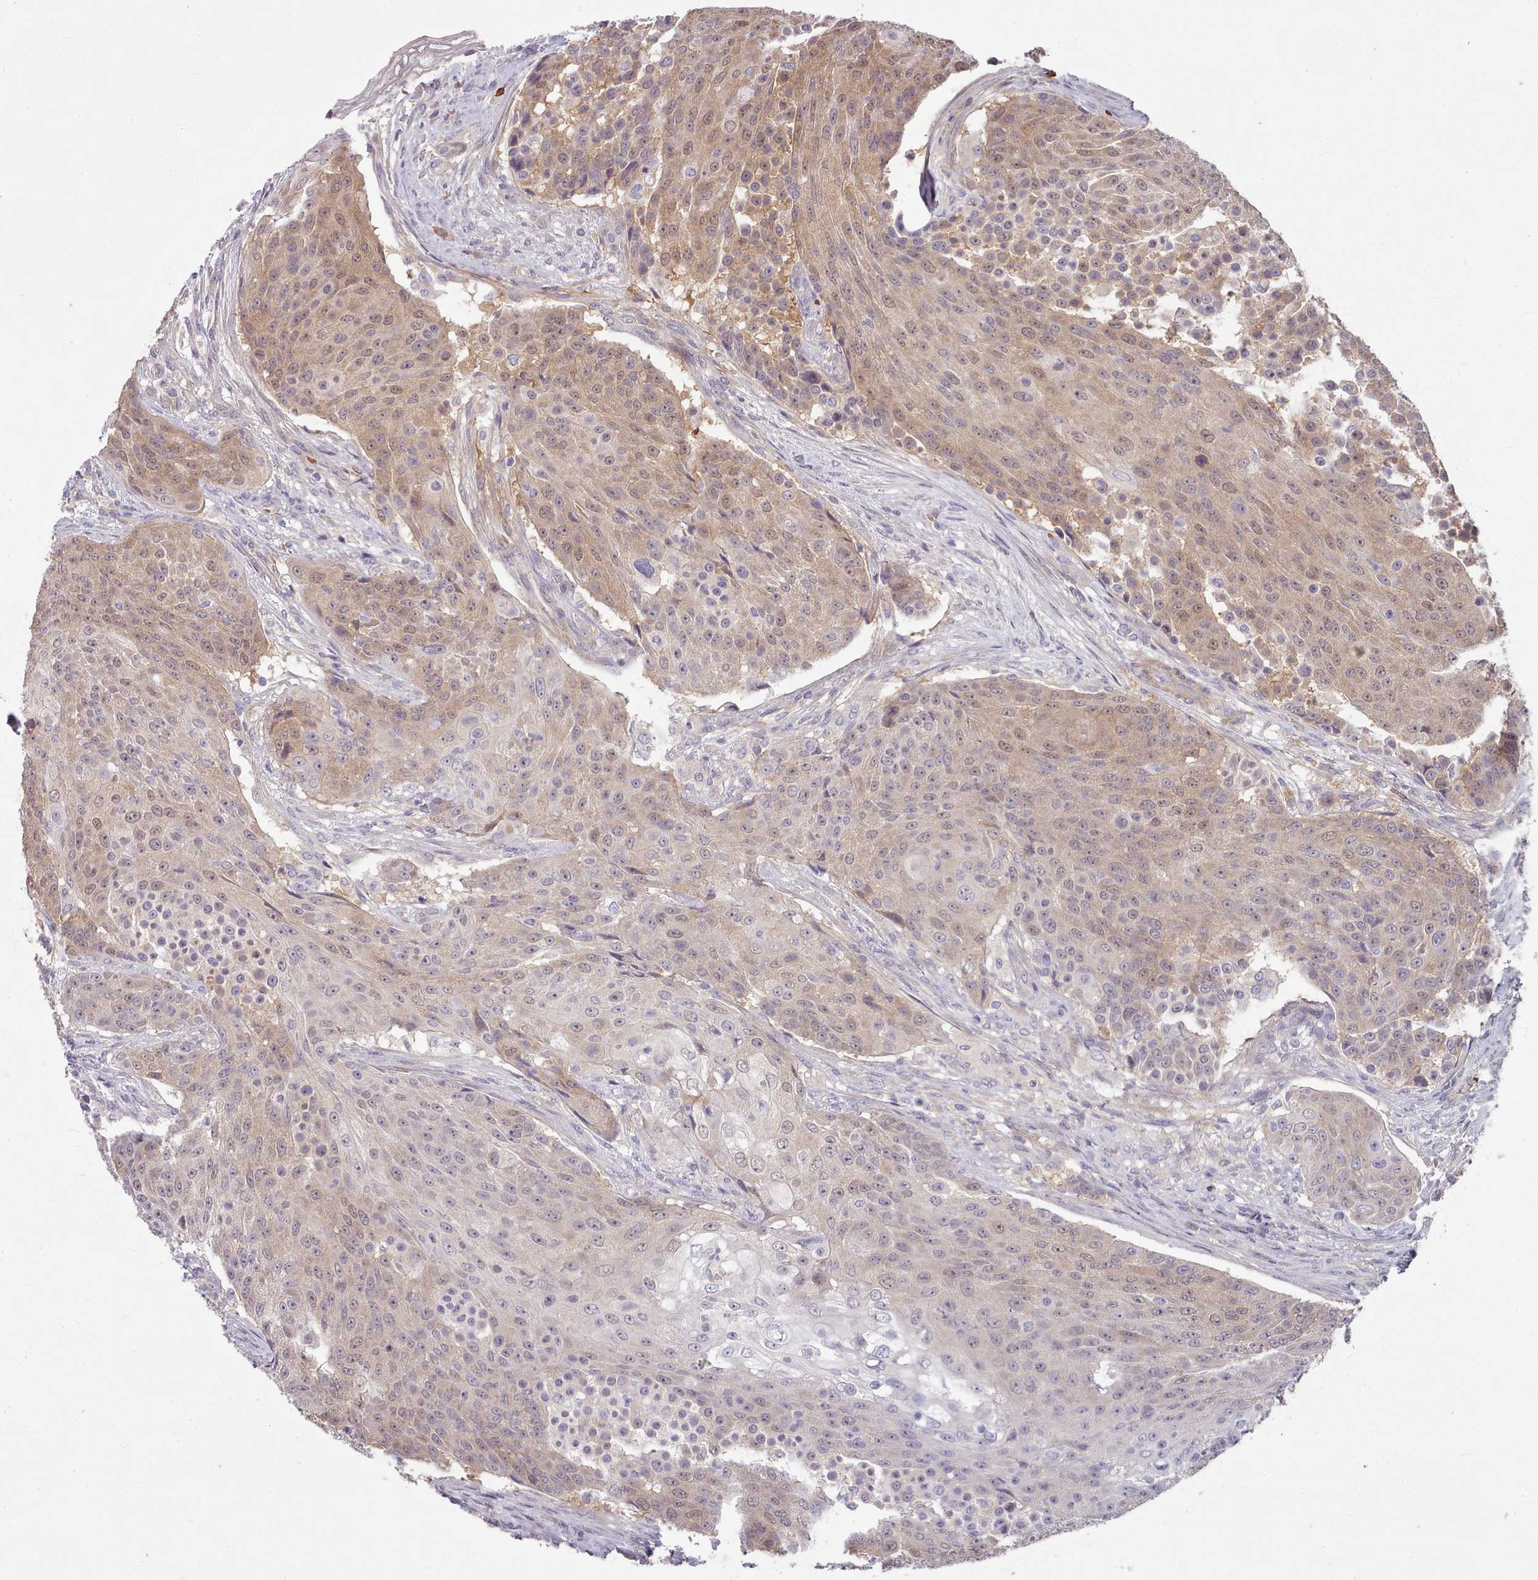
{"staining": {"intensity": "moderate", "quantity": "25%-75%", "location": "cytoplasmic/membranous,nuclear"}, "tissue": "urothelial cancer", "cell_type": "Tumor cells", "image_type": "cancer", "snomed": [{"axis": "morphology", "description": "Urothelial carcinoma, High grade"}, {"axis": "topography", "description": "Urinary bladder"}], "caption": "Immunohistochemistry (IHC) micrograph of neoplastic tissue: urothelial carcinoma (high-grade) stained using immunohistochemistry shows medium levels of moderate protein expression localized specifically in the cytoplasmic/membranous and nuclear of tumor cells, appearing as a cytoplasmic/membranous and nuclear brown color.", "gene": "CLNS1A", "patient": {"sex": "female", "age": 63}}